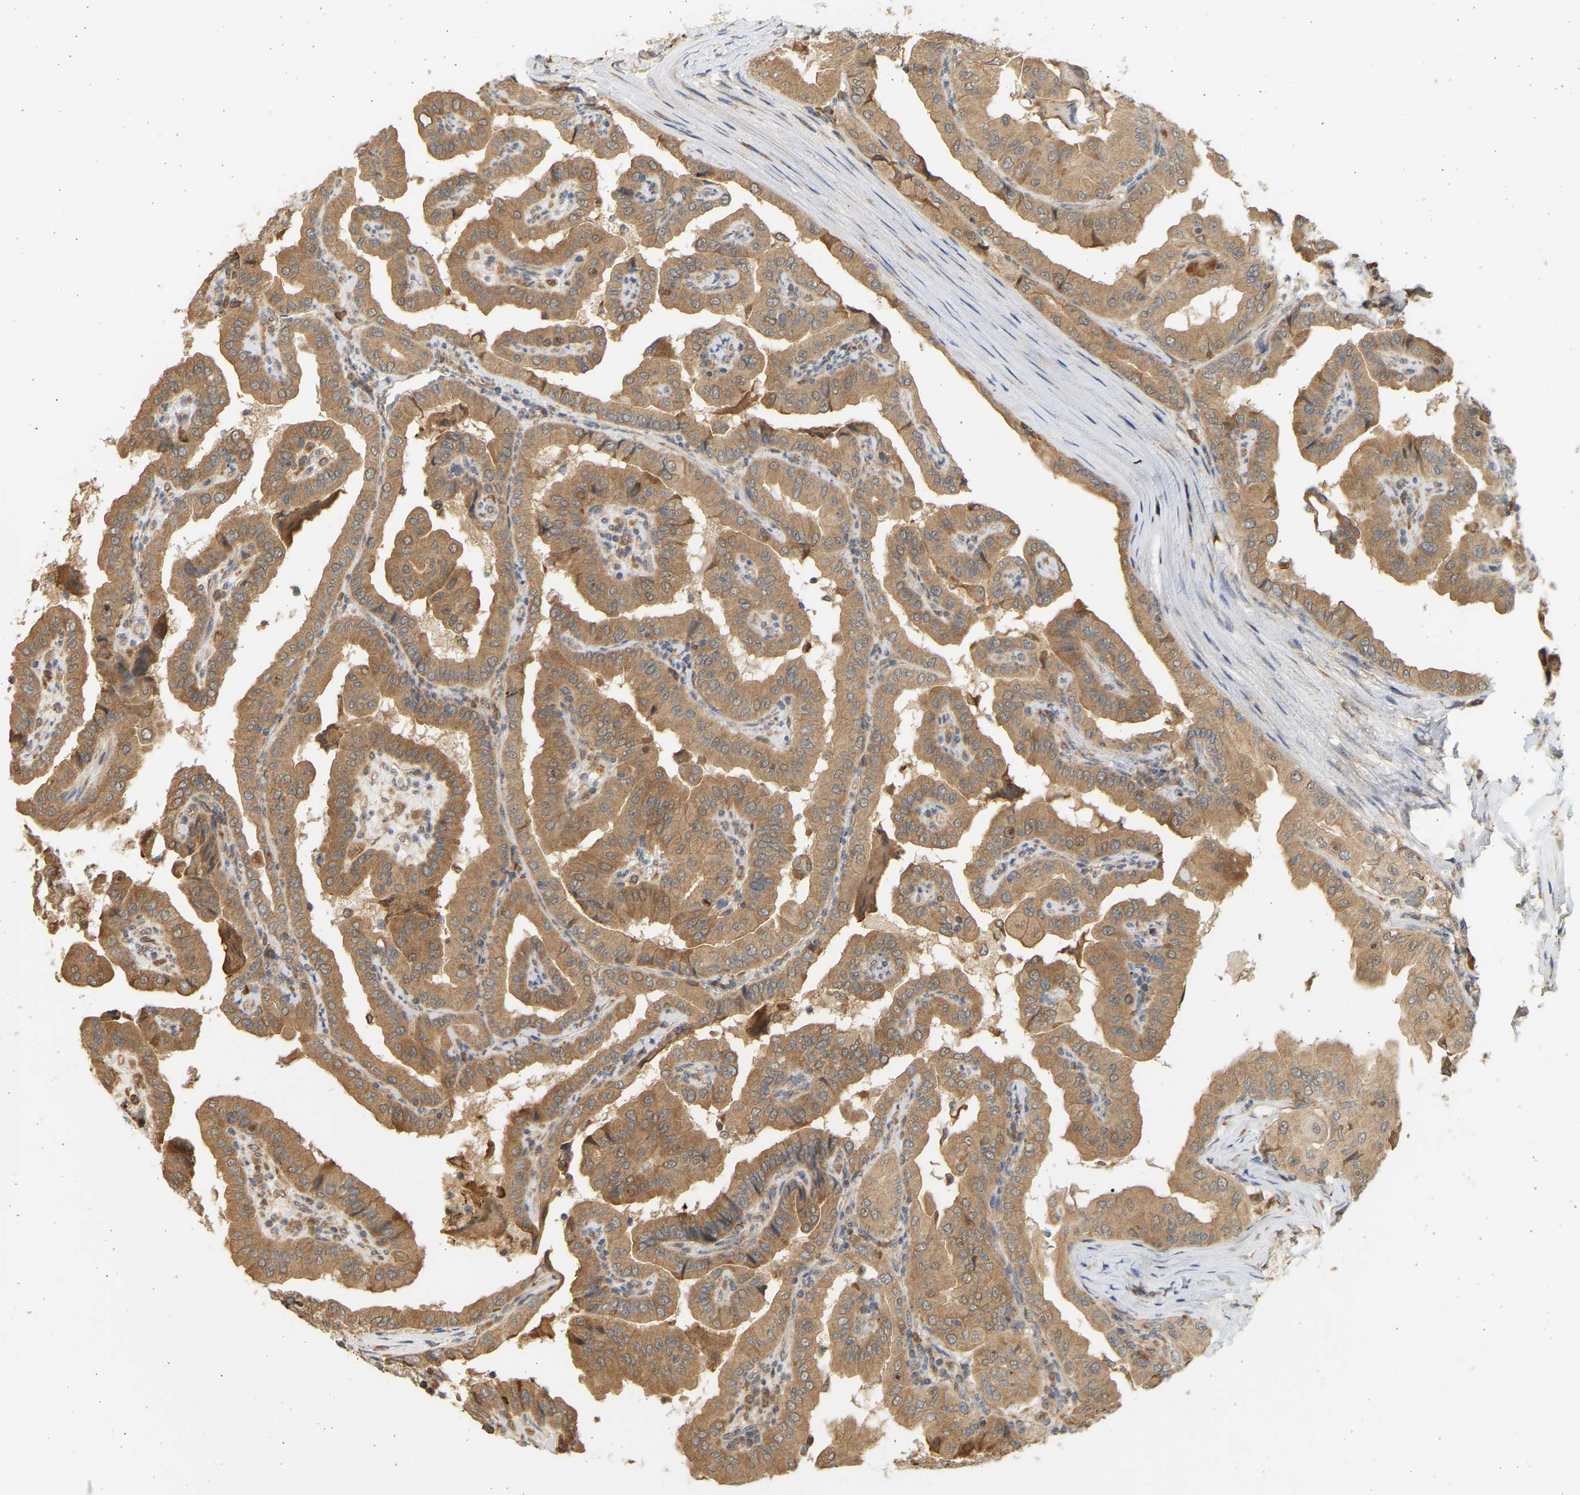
{"staining": {"intensity": "moderate", "quantity": ">75%", "location": "cytoplasmic/membranous"}, "tissue": "thyroid cancer", "cell_type": "Tumor cells", "image_type": "cancer", "snomed": [{"axis": "morphology", "description": "Papillary adenocarcinoma, NOS"}, {"axis": "topography", "description": "Thyroid gland"}], "caption": "Papillary adenocarcinoma (thyroid) was stained to show a protein in brown. There is medium levels of moderate cytoplasmic/membranous staining in approximately >75% of tumor cells.", "gene": "B4GALT6", "patient": {"sex": "male", "age": 33}}